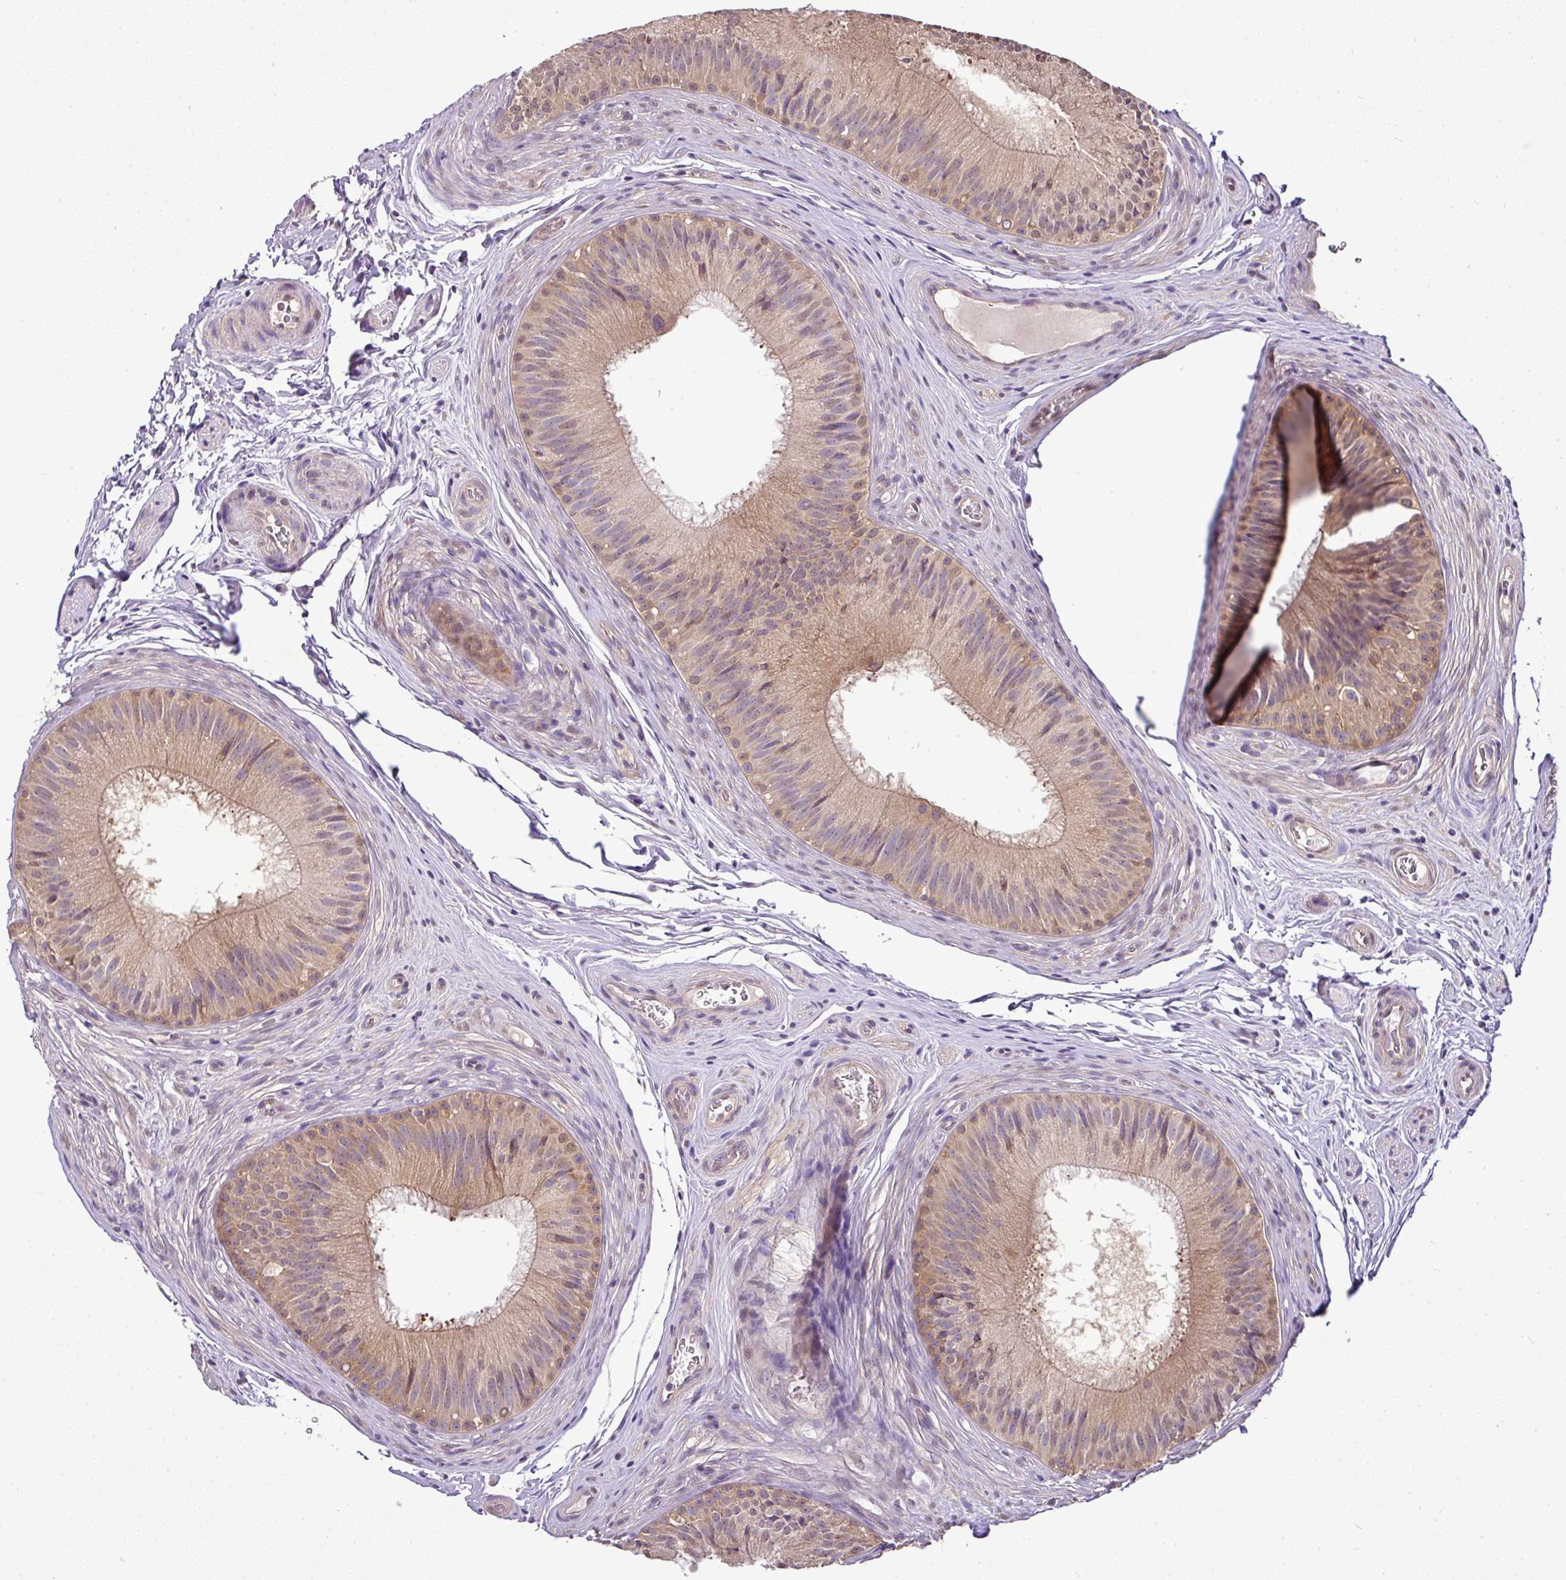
{"staining": {"intensity": "moderate", "quantity": "25%-75%", "location": "cytoplasmic/membranous"}, "tissue": "epididymis", "cell_type": "Glandular cells", "image_type": "normal", "snomed": [{"axis": "morphology", "description": "Normal tissue, NOS"}, {"axis": "topography", "description": "Epididymis"}], "caption": "The immunohistochemical stain labels moderate cytoplasmic/membranous positivity in glandular cells of benign epididymis. The staining was performed using DAB, with brown indicating positive protein expression. Nuclei are stained blue with hematoxylin.", "gene": "TMEM107", "patient": {"sex": "male", "age": 24}}